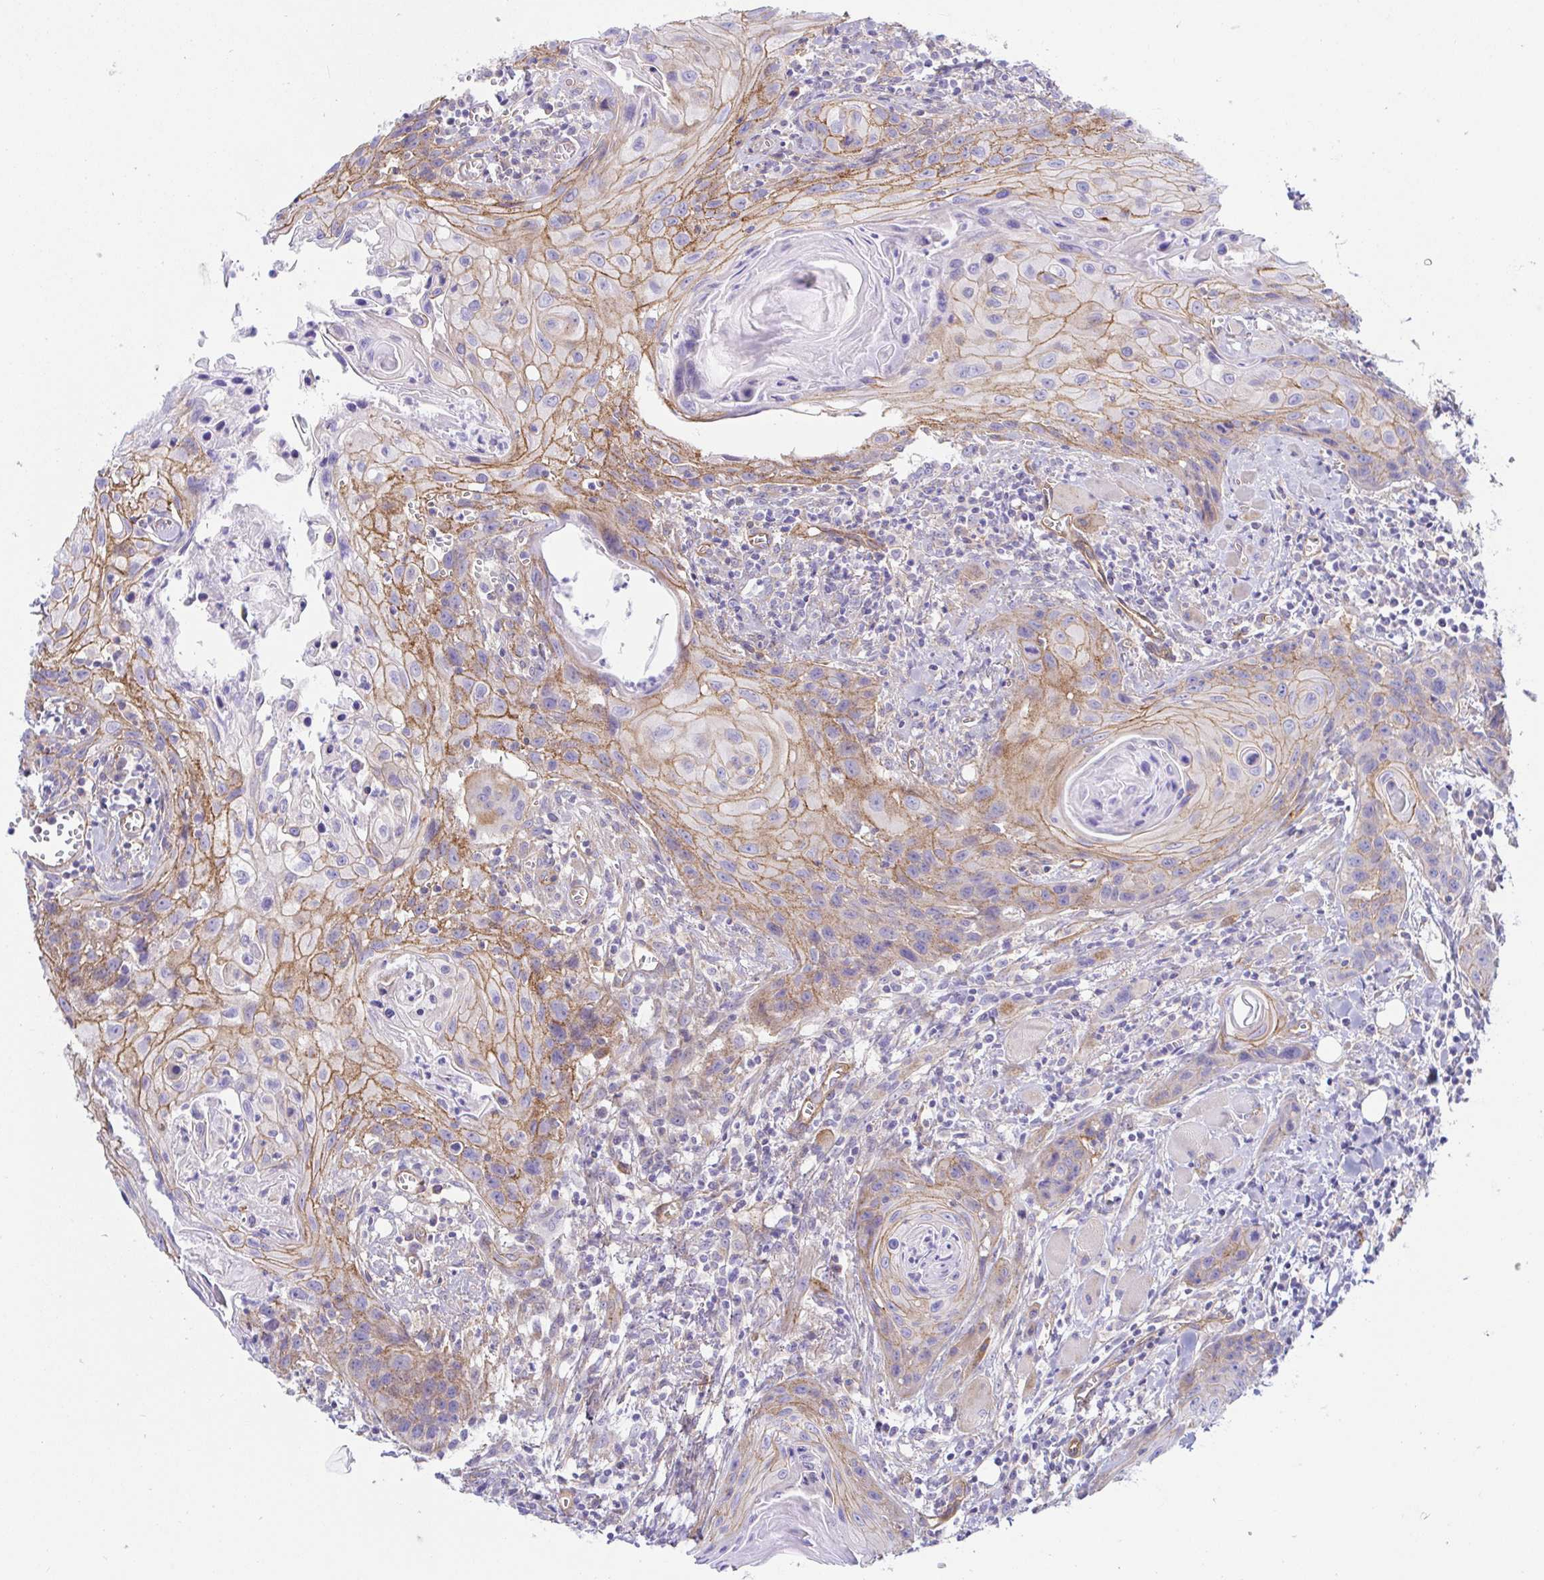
{"staining": {"intensity": "moderate", "quantity": "25%-75%", "location": "cytoplasmic/membranous"}, "tissue": "head and neck cancer", "cell_type": "Tumor cells", "image_type": "cancer", "snomed": [{"axis": "morphology", "description": "Squamous cell carcinoma, NOS"}, {"axis": "topography", "description": "Oral tissue"}, {"axis": "topography", "description": "Head-Neck"}], "caption": "DAB immunohistochemical staining of human squamous cell carcinoma (head and neck) exhibits moderate cytoplasmic/membranous protein positivity in approximately 25%-75% of tumor cells.", "gene": "ARL4D", "patient": {"sex": "male", "age": 58}}